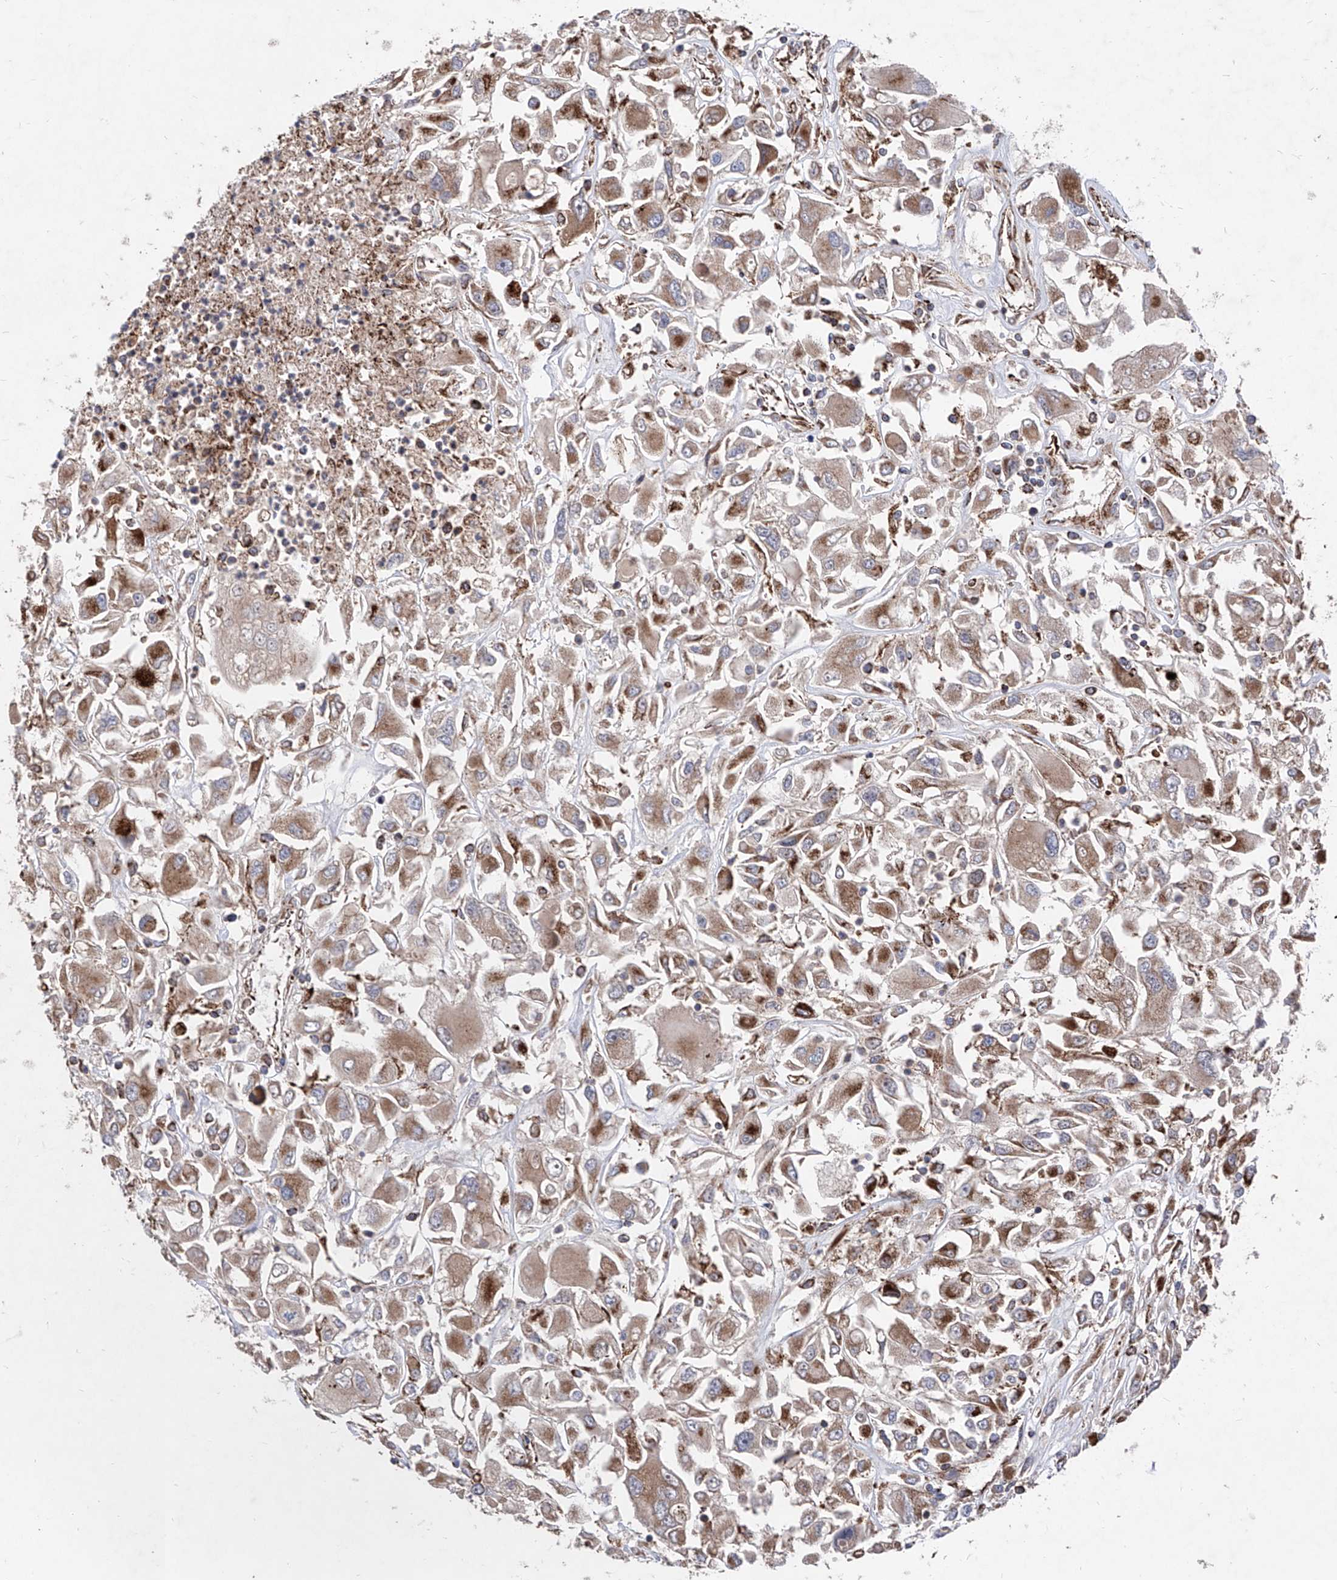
{"staining": {"intensity": "moderate", "quantity": ">75%", "location": "cytoplasmic/membranous"}, "tissue": "renal cancer", "cell_type": "Tumor cells", "image_type": "cancer", "snomed": [{"axis": "morphology", "description": "Adenocarcinoma, NOS"}, {"axis": "topography", "description": "Kidney"}], "caption": "This photomicrograph displays IHC staining of renal cancer (adenocarcinoma), with medium moderate cytoplasmic/membranous staining in approximately >75% of tumor cells.", "gene": "SEMA6A", "patient": {"sex": "female", "age": 52}}